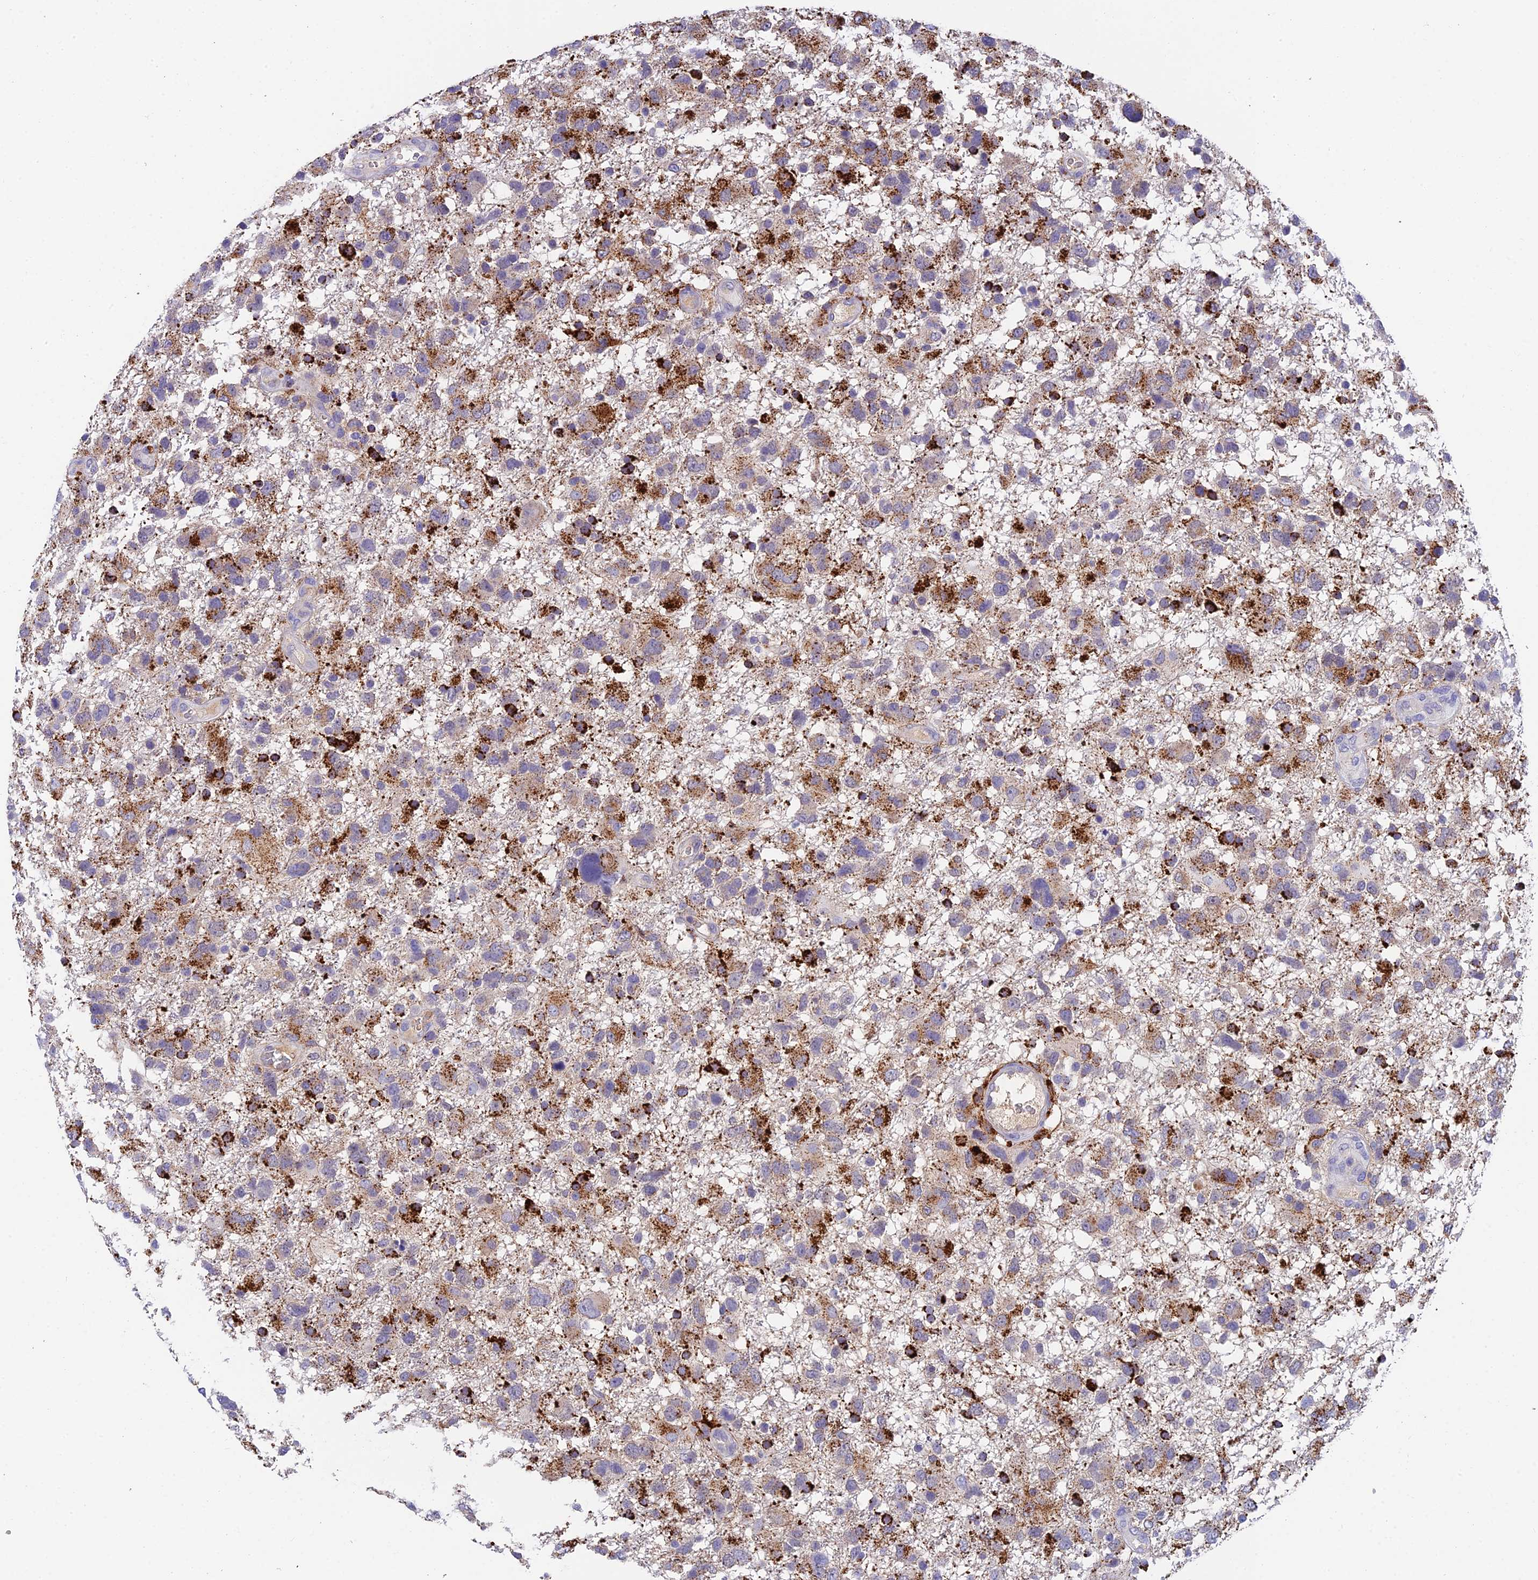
{"staining": {"intensity": "moderate", "quantity": "25%-75%", "location": "cytoplasmic/membranous"}, "tissue": "glioma", "cell_type": "Tumor cells", "image_type": "cancer", "snomed": [{"axis": "morphology", "description": "Glioma, malignant, High grade"}, {"axis": "topography", "description": "Brain"}], "caption": "Glioma stained with a brown dye demonstrates moderate cytoplasmic/membranous positive positivity in approximately 25%-75% of tumor cells.", "gene": "ADAMTS13", "patient": {"sex": "male", "age": 61}}